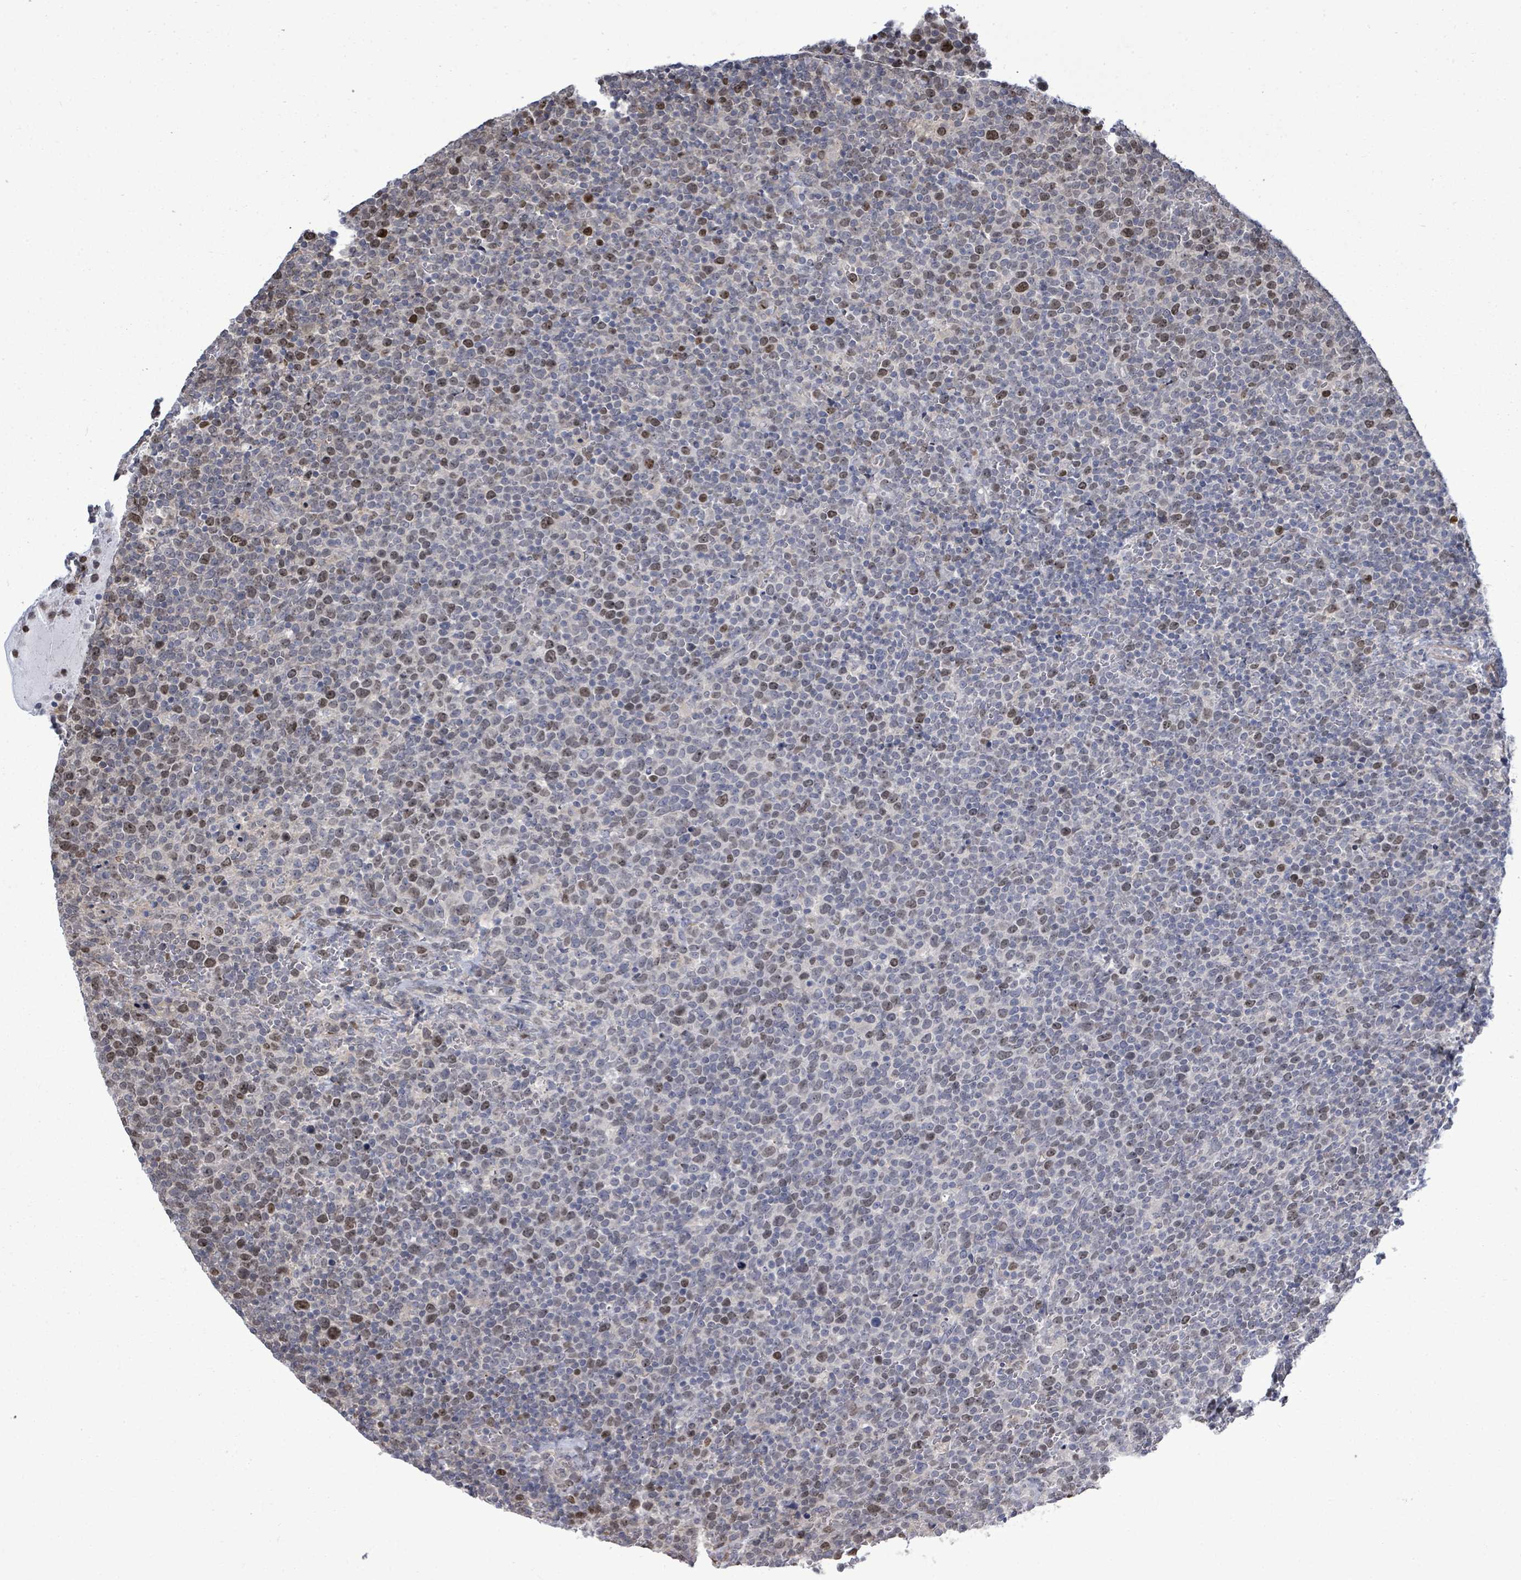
{"staining": {"intensity": "moderate", "quantity": "<25%", "location": "nuclear"}, "tissue": "lymphoma", "cell_type": "Tumor cells", "image_type": "cancer", "snomed": [{"axis": "morphology", "description": "Malignant lymphoma, non-Hodgkin's type, High grade"}, {"axis": "topography", "description": "Lymph node"}], "caption": "Immunohistochemistry (DAB (3,3'-diaminobenzidine)) staining of human lymphoma demonstrates moderate nuclear protein positivity in approximately <25% of tumor cells. Immunohistochemistry (ihc) stains the protein of interest in brown and the nuclei are stained blue.", "gene": "PAPSS1", "patient": {"sex": "male", "age": 61}}